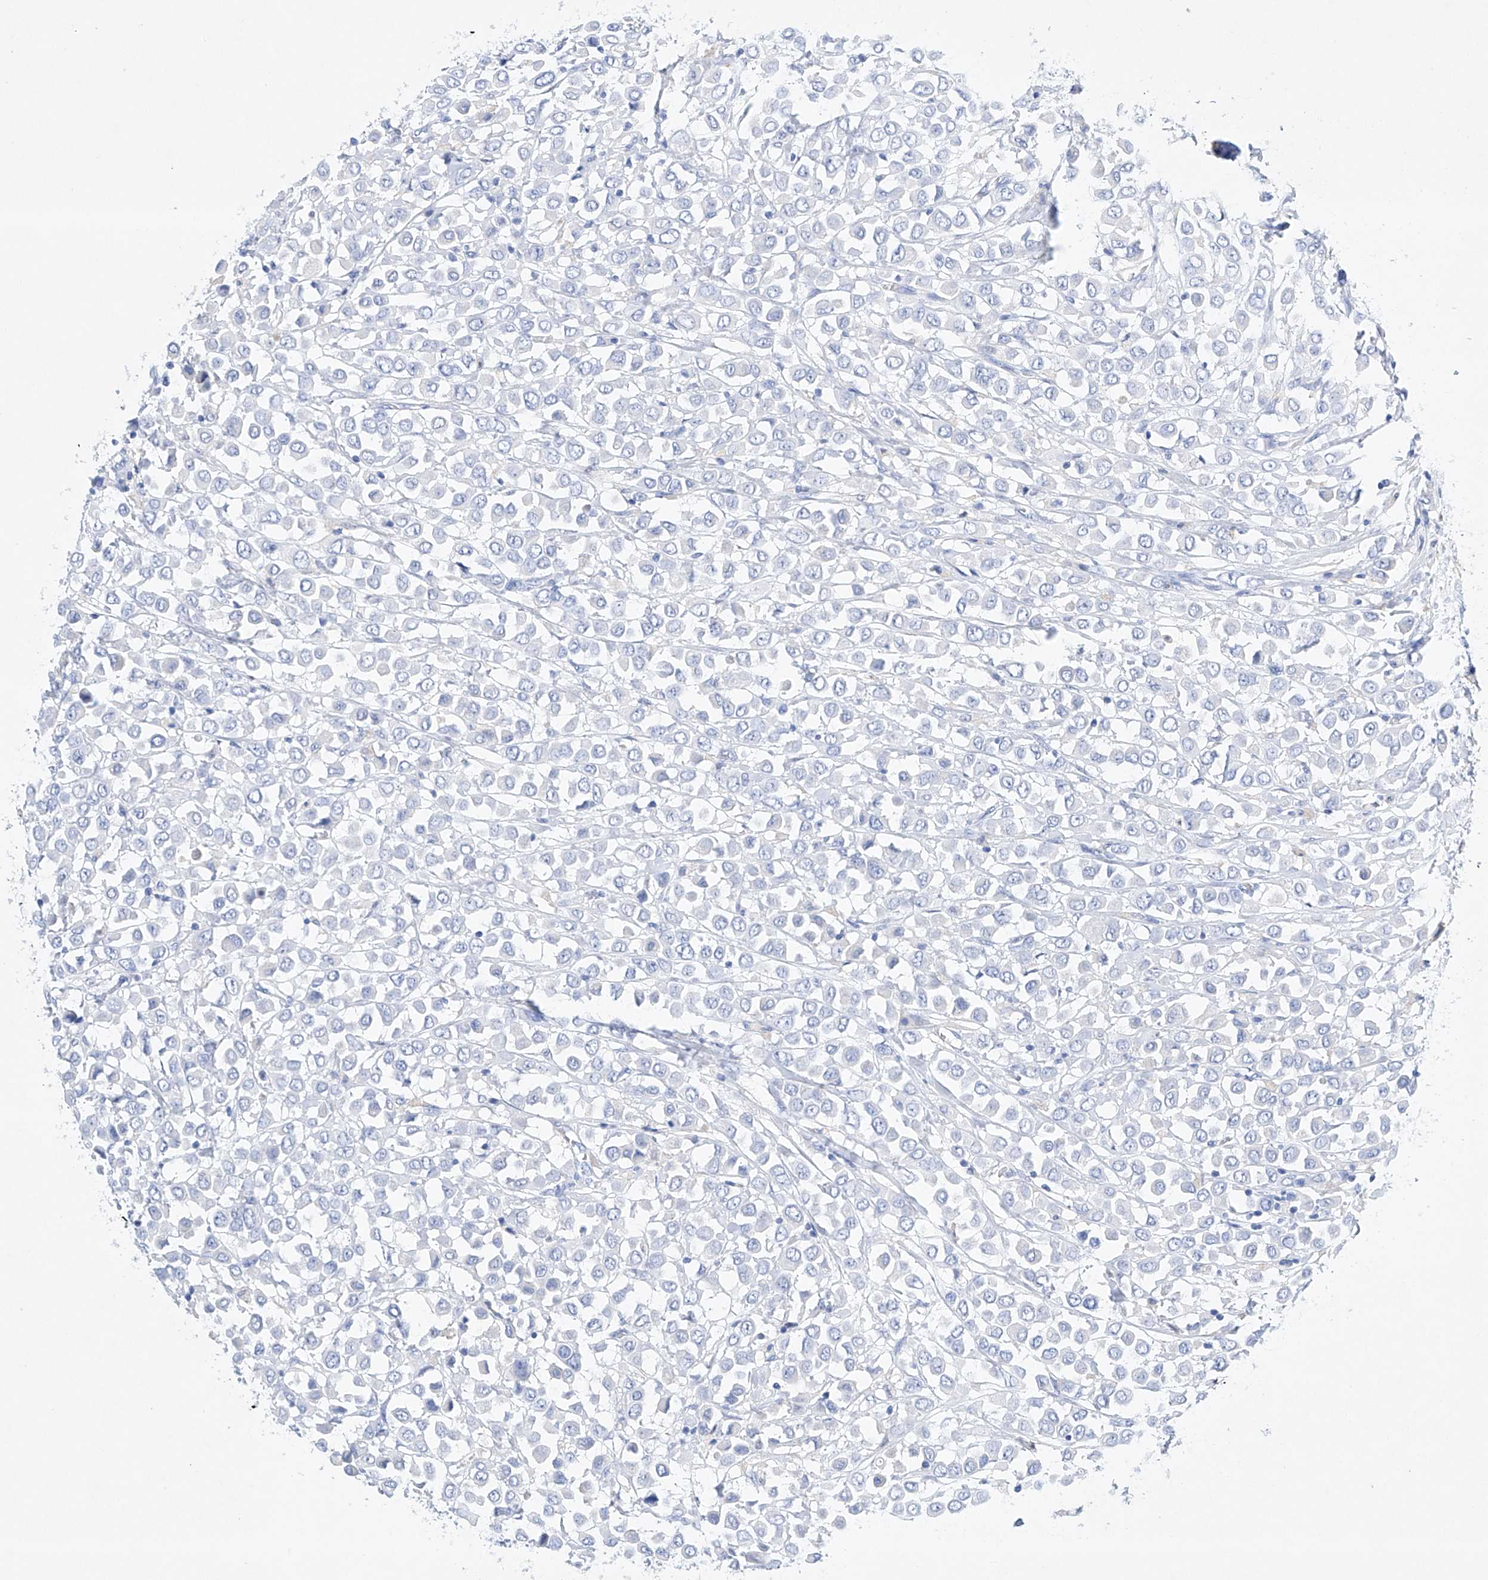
{"staining": {"intensity": "negative", "quantity": "none", "location": "none"}, "tissue": "breast cancer", "cell_type": "Tumor cells", "image_type": "cancer", "snomed": [{"axis": "morphology", "description": "Duct carcinoma"}, {"axis": "topography", "description": "Breast"}], "caption": "Photomicrograph shows no significant protein positivity in tumor cells of breast invasive ductal carcinoma.", "gene": "LURAP1", "patient": {"sex": "female", "age": 61}}